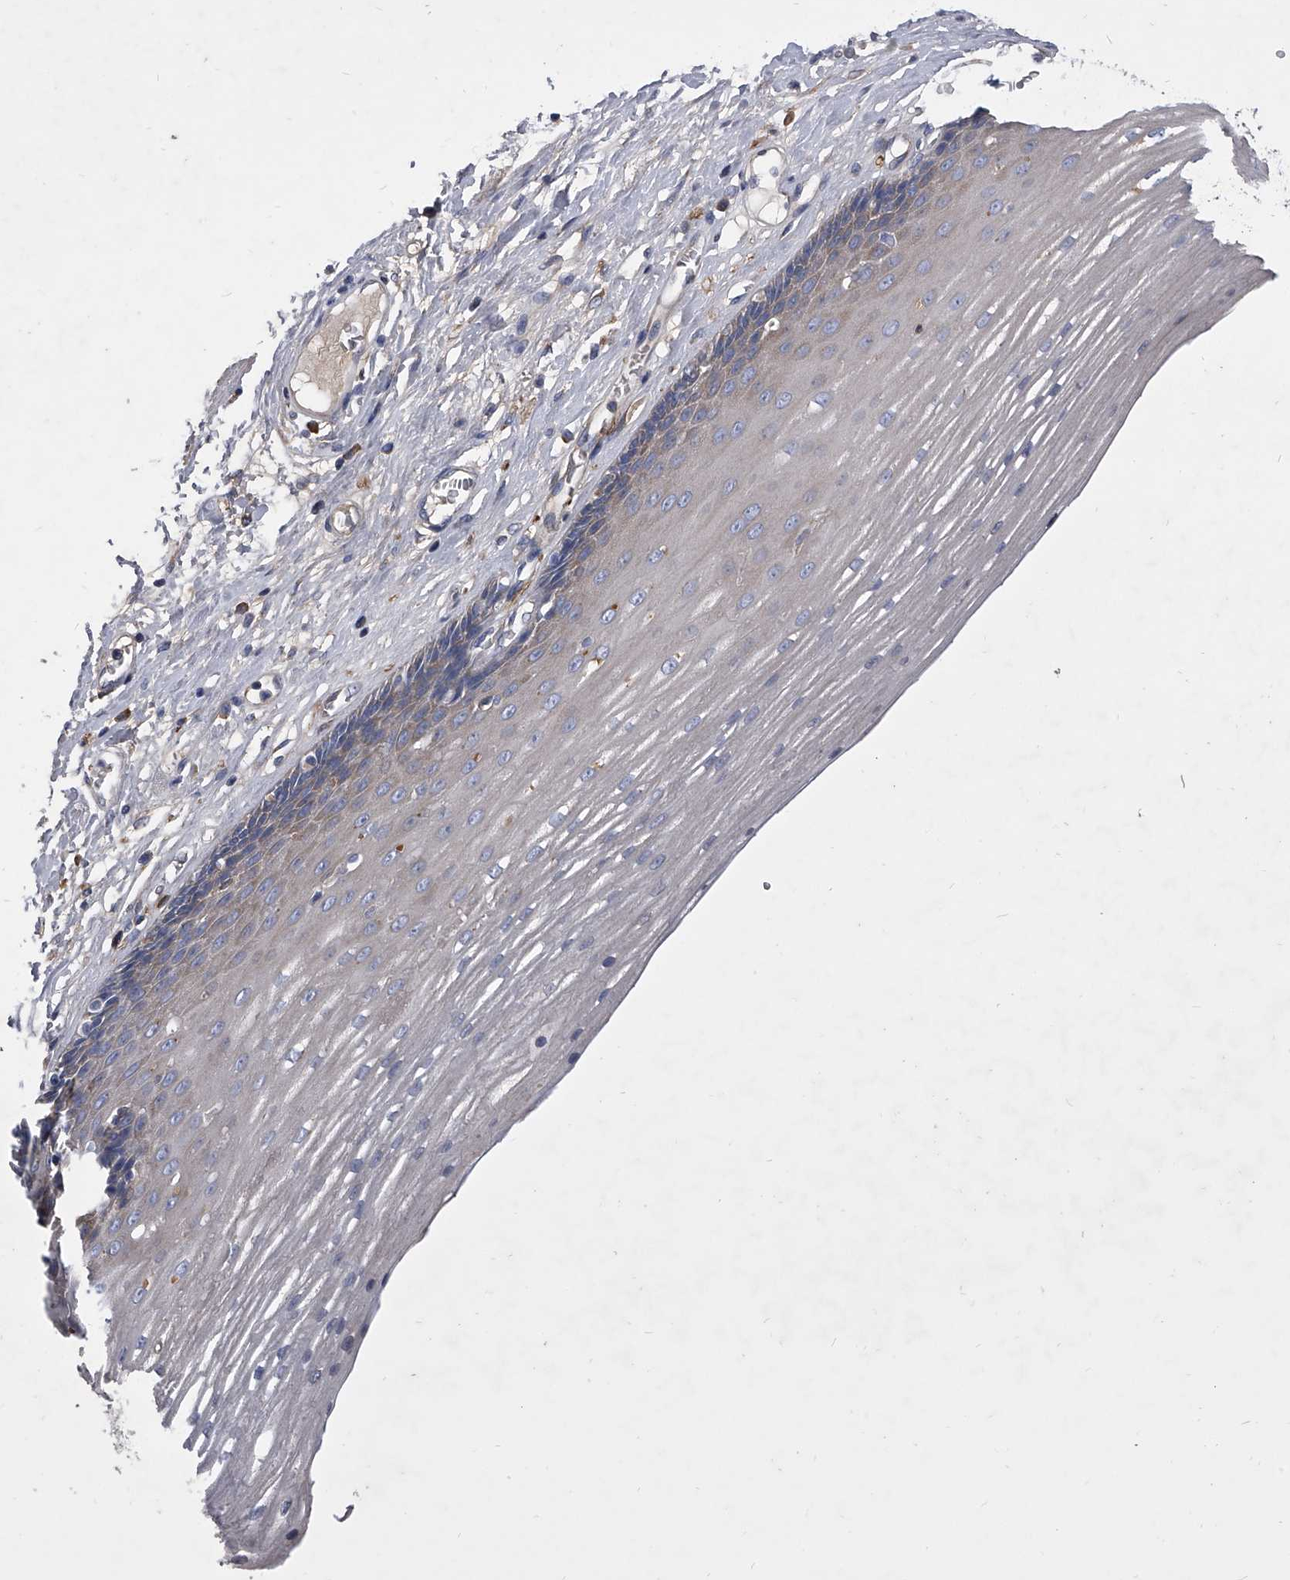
{"staining": {"intensity": "weak", "quantity": "25%-75%", "location": "cytoplasmic/membranous"}, "tissue": "esophagus", "cell_type": "Squamous epithelial cells", "image_type": "normal", "snomed": [{"axis": "morphology", "description": "Normal tissue, NOS"}, {"axis": "topography", "description": "Esophagus"}], "caption": "A brown stain highlights weak cytoplasmic/membranous positivity of a protein in squamous epithelial cells of normal esophagus.", "gene": "CCR4", "patient": {"sex": "male", "age": 62}}